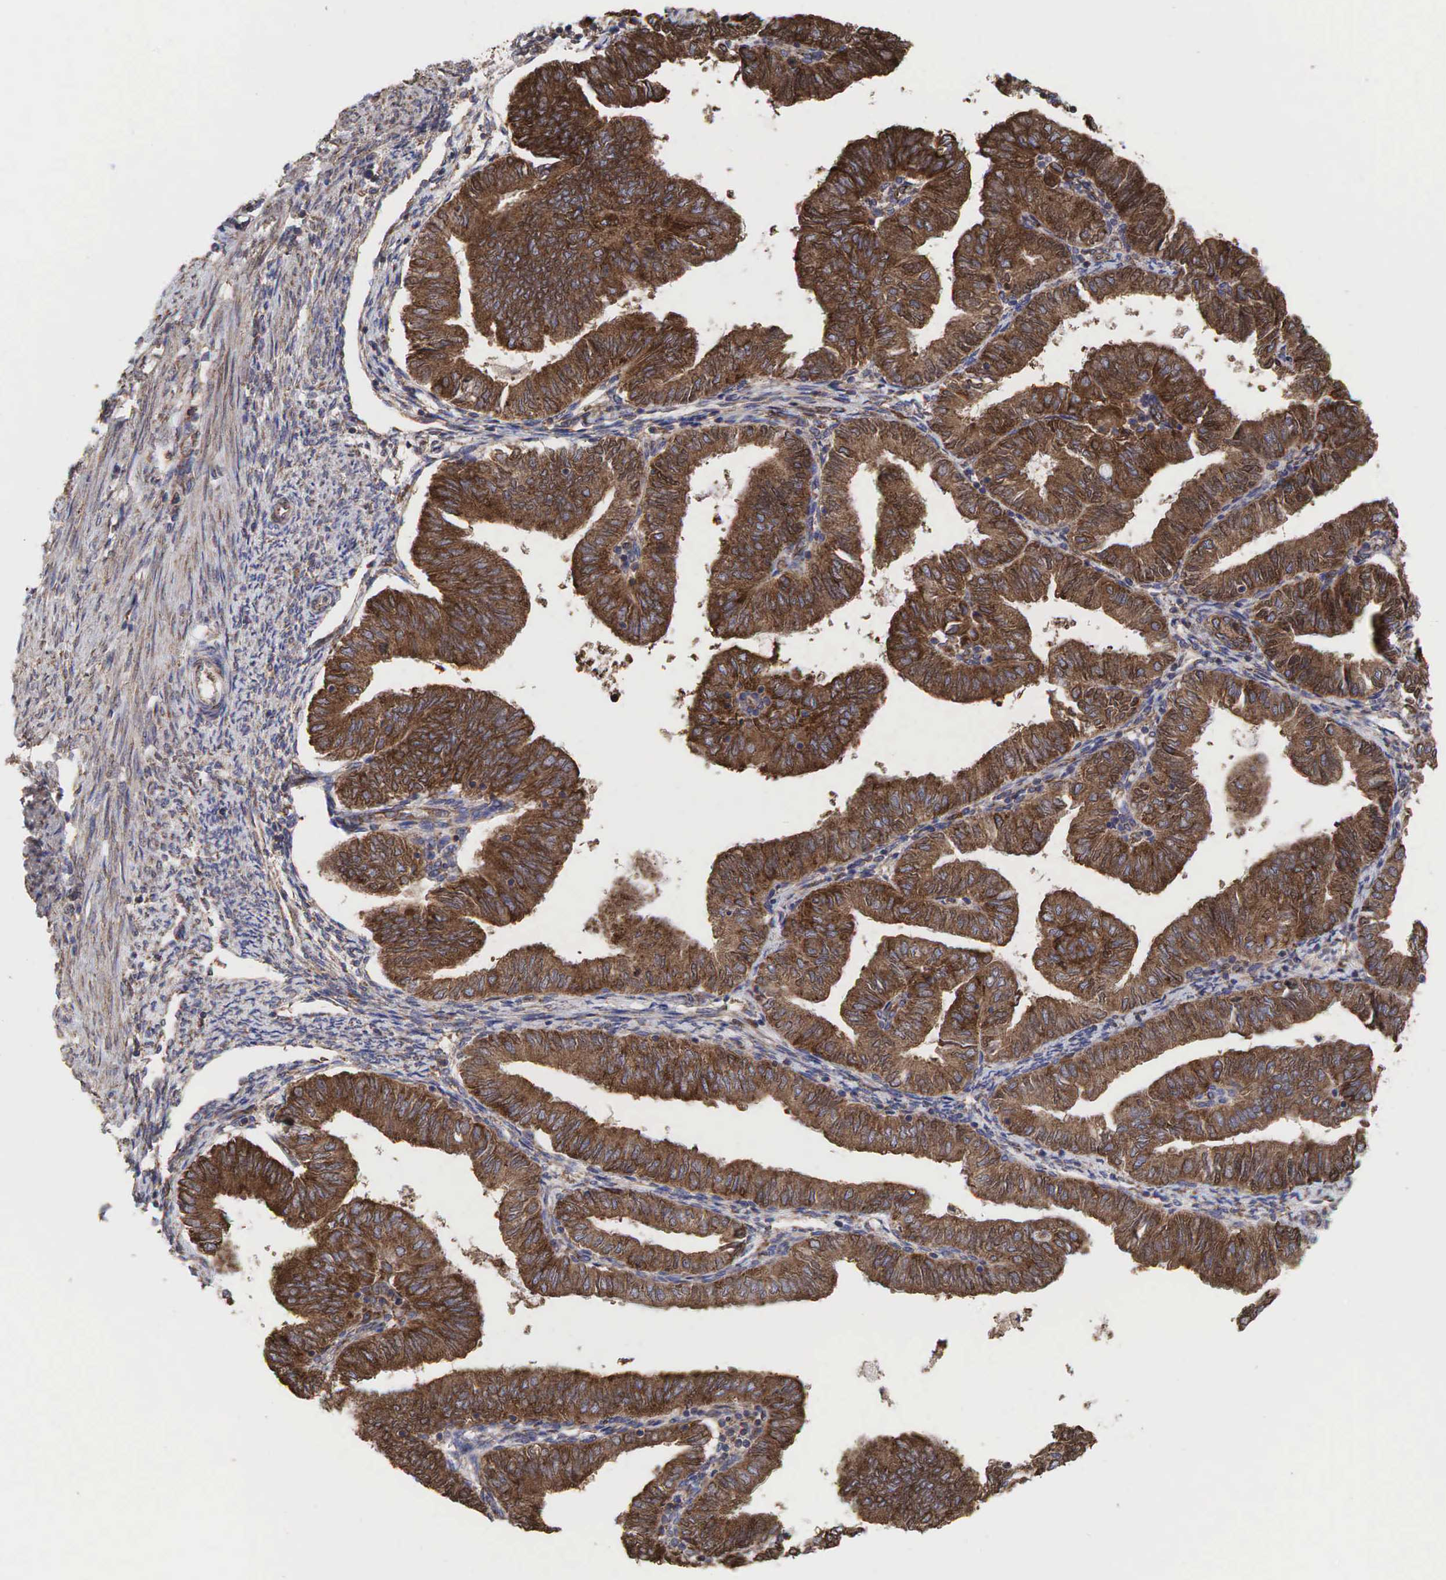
{"staining": {"intensity": "moderate", "quantity": ">75%", "location": "cytoplasmic/membranous"}, "tissue": "endometrial cancer", "cell_type": "Tumor cells", "image_type": "cancer", "snomed": [{"axis": "morphology", "description": "Adenocarcinoma, NOS"}, {"axis": "topography", "description": "Endometrium"}], "caption": "Tumor cells exhibit medium levels of moderate cytoplasmic/membranous positivity in about >75% of cells in human adenocarcinoma (endometrial).", "gene": "PABPC5", "patient": {"sex": "female", "age": 51}}